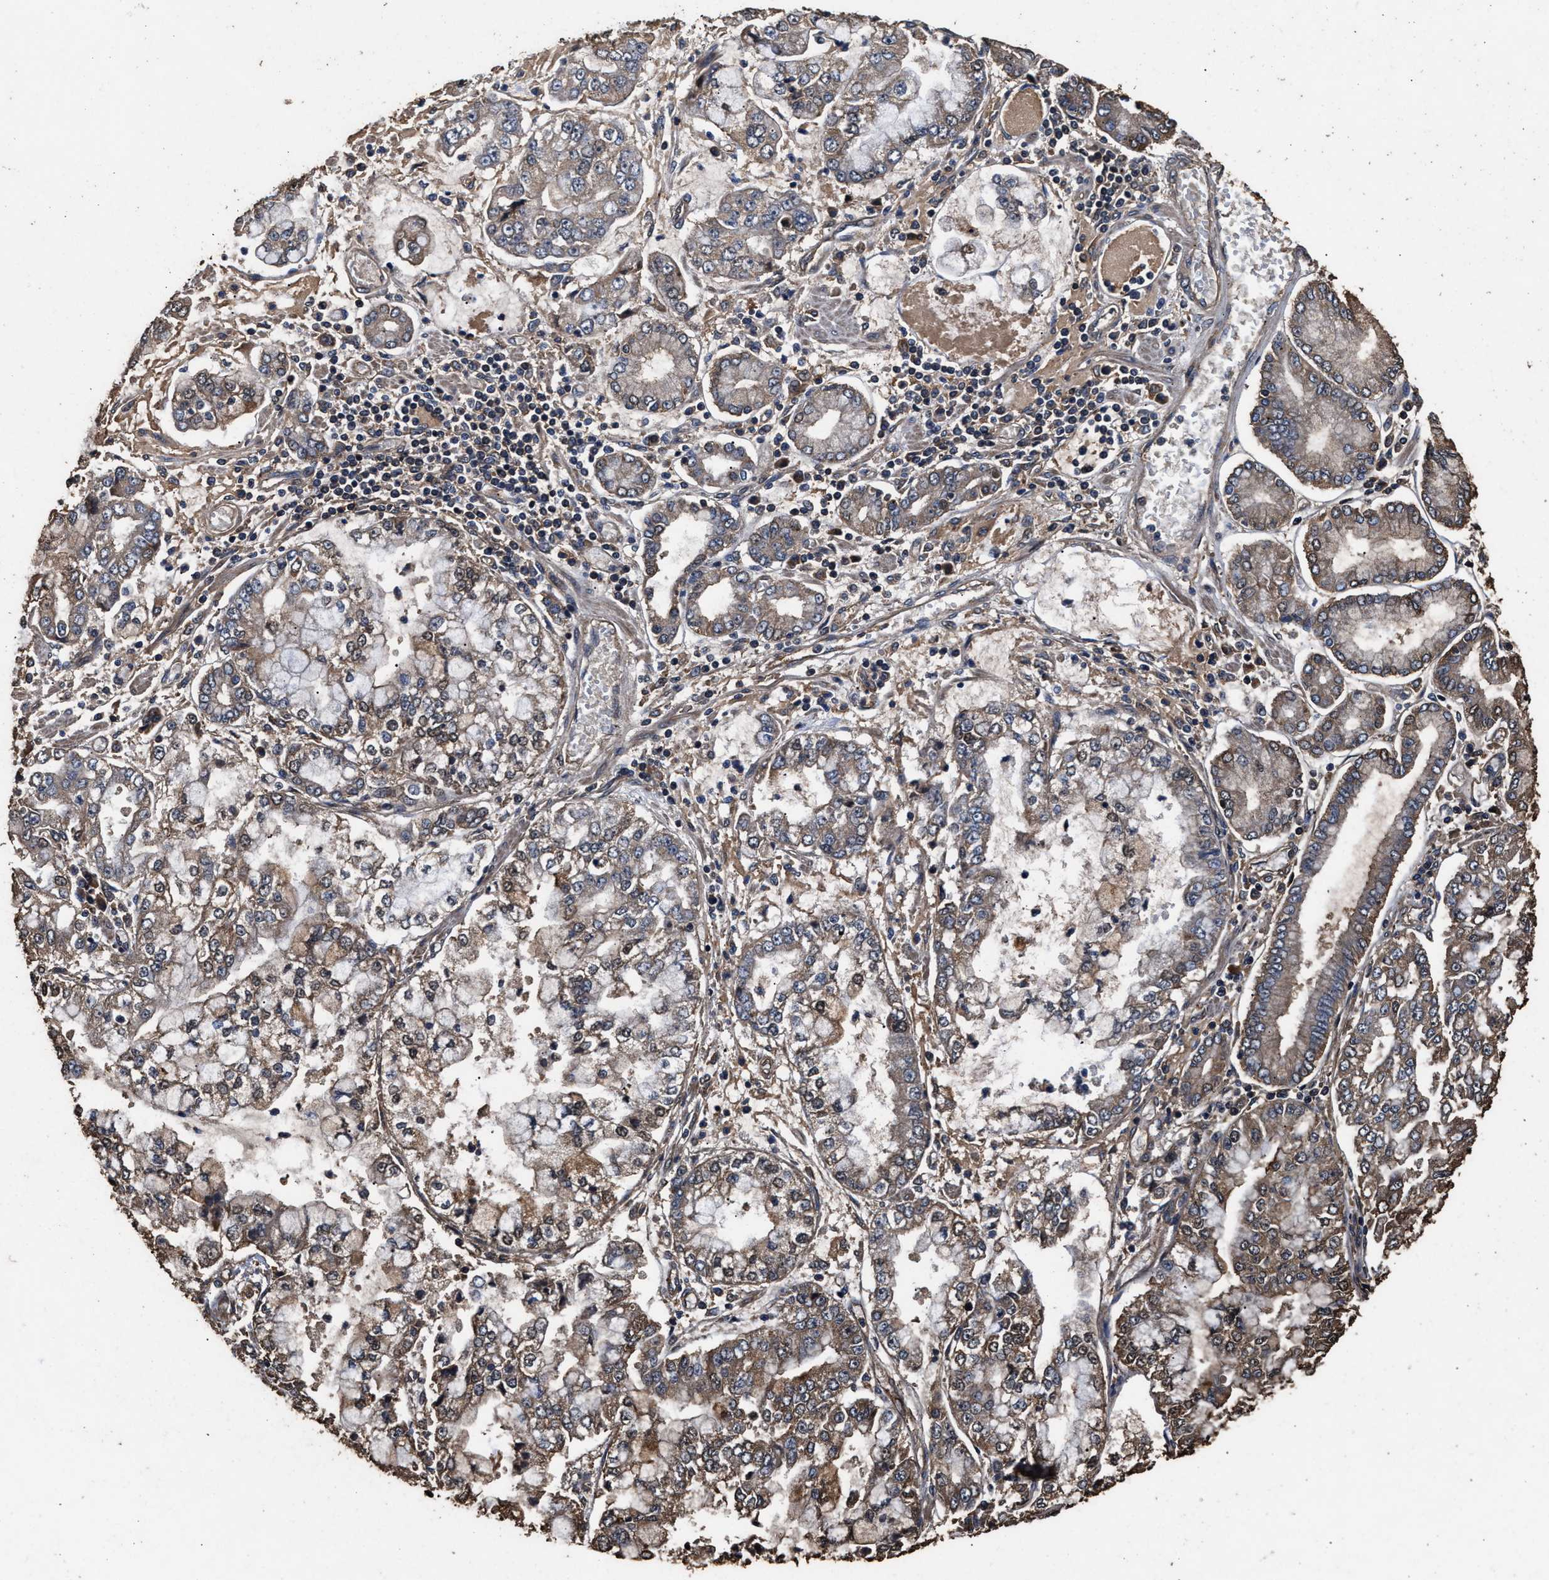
{"staining": {"intensity": "weak", "quantity": "25%-75%", "location": "cytoplasmic/membranous"}, "tissue": "stomach cancer", "cell_type": "Tumor cells", "image_type": "cancer", "snomed": [{"axis": "morphology", "description": "Adenocarcinoma, NOS"}, {"axis": "topography", "description": "Stomach"}], "caption": "IHC staining of stomach adenocarcinoma, which displays low levels of weak cytoplasmic/membranous expression in about 25%-75% of tumor cells indicating weak cytoplasmic/membranous protein positivity. The staining was performed using DAB (brown) for protein detection and nuclei were counterstained in hematoxylin (blue).", "gene": "KYAT1", "patient": {"sex": "male", "age": 76}}